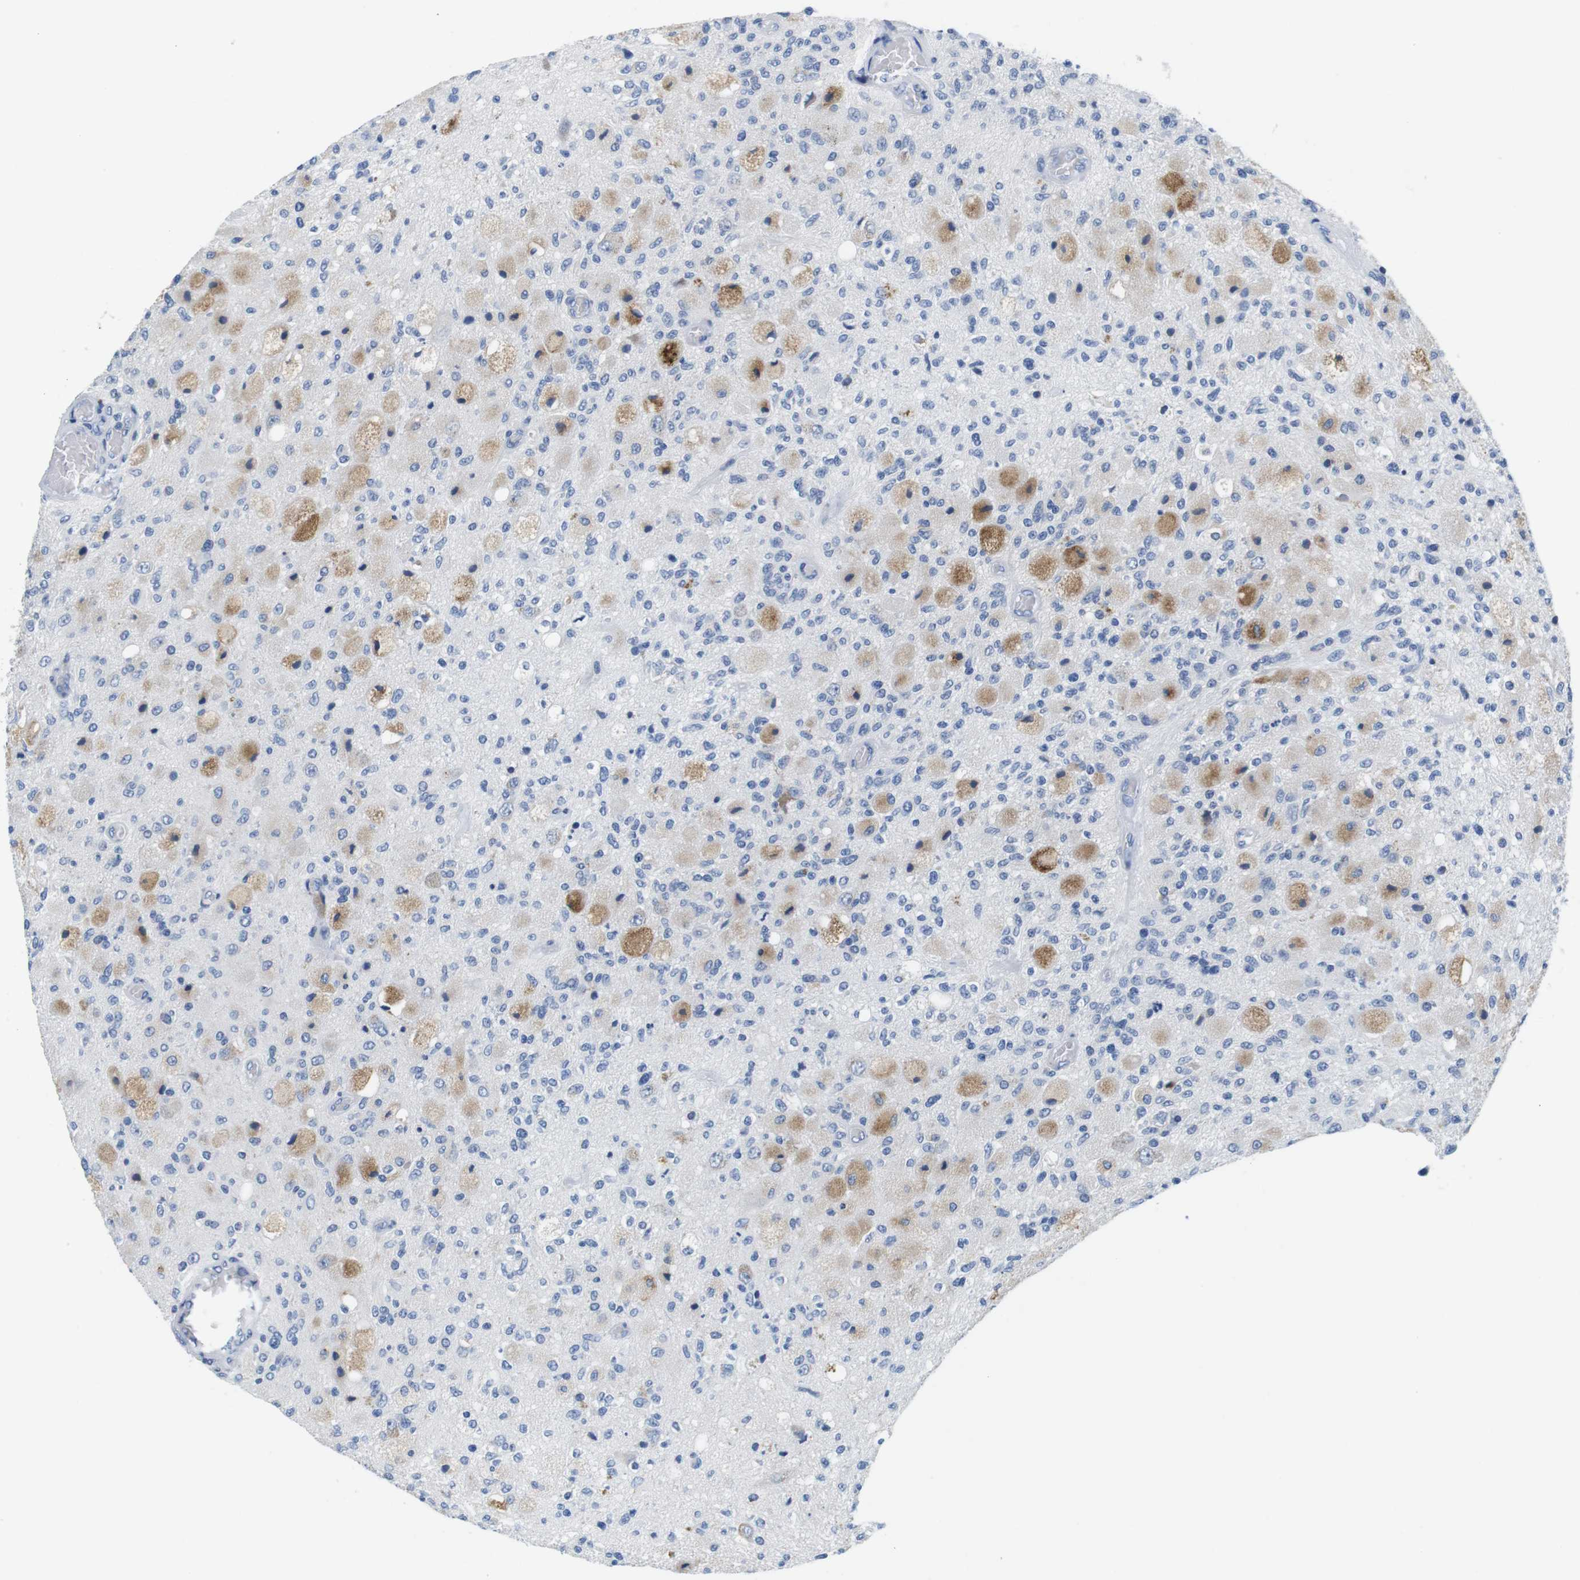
{"staining": {"intensity": "moderate", "quantity": "<25%", "location": "cytoplasmic/membranous"}, "tissue": "glioma", "cell_type": "Tumor cells", "image_type": "cancer", "snomed": [{"axis": "morphology", "description": "Normal tissue, NOS"}, {"axis": "morphology", "description": "Glioma, malignant, High grade"}, {"axis": "topography", "description": "Cerebral cortex"}], "caption": "DAB (3,3'-diaminobenzidine) immunohistochemical staining of malignant high-grade glioma shows moderate cytoplasmic/membranous protein staining in approximately <25% of tumor cells.", "gene": "CNGA2", "patient": {"sex": "male", "age": 77}}